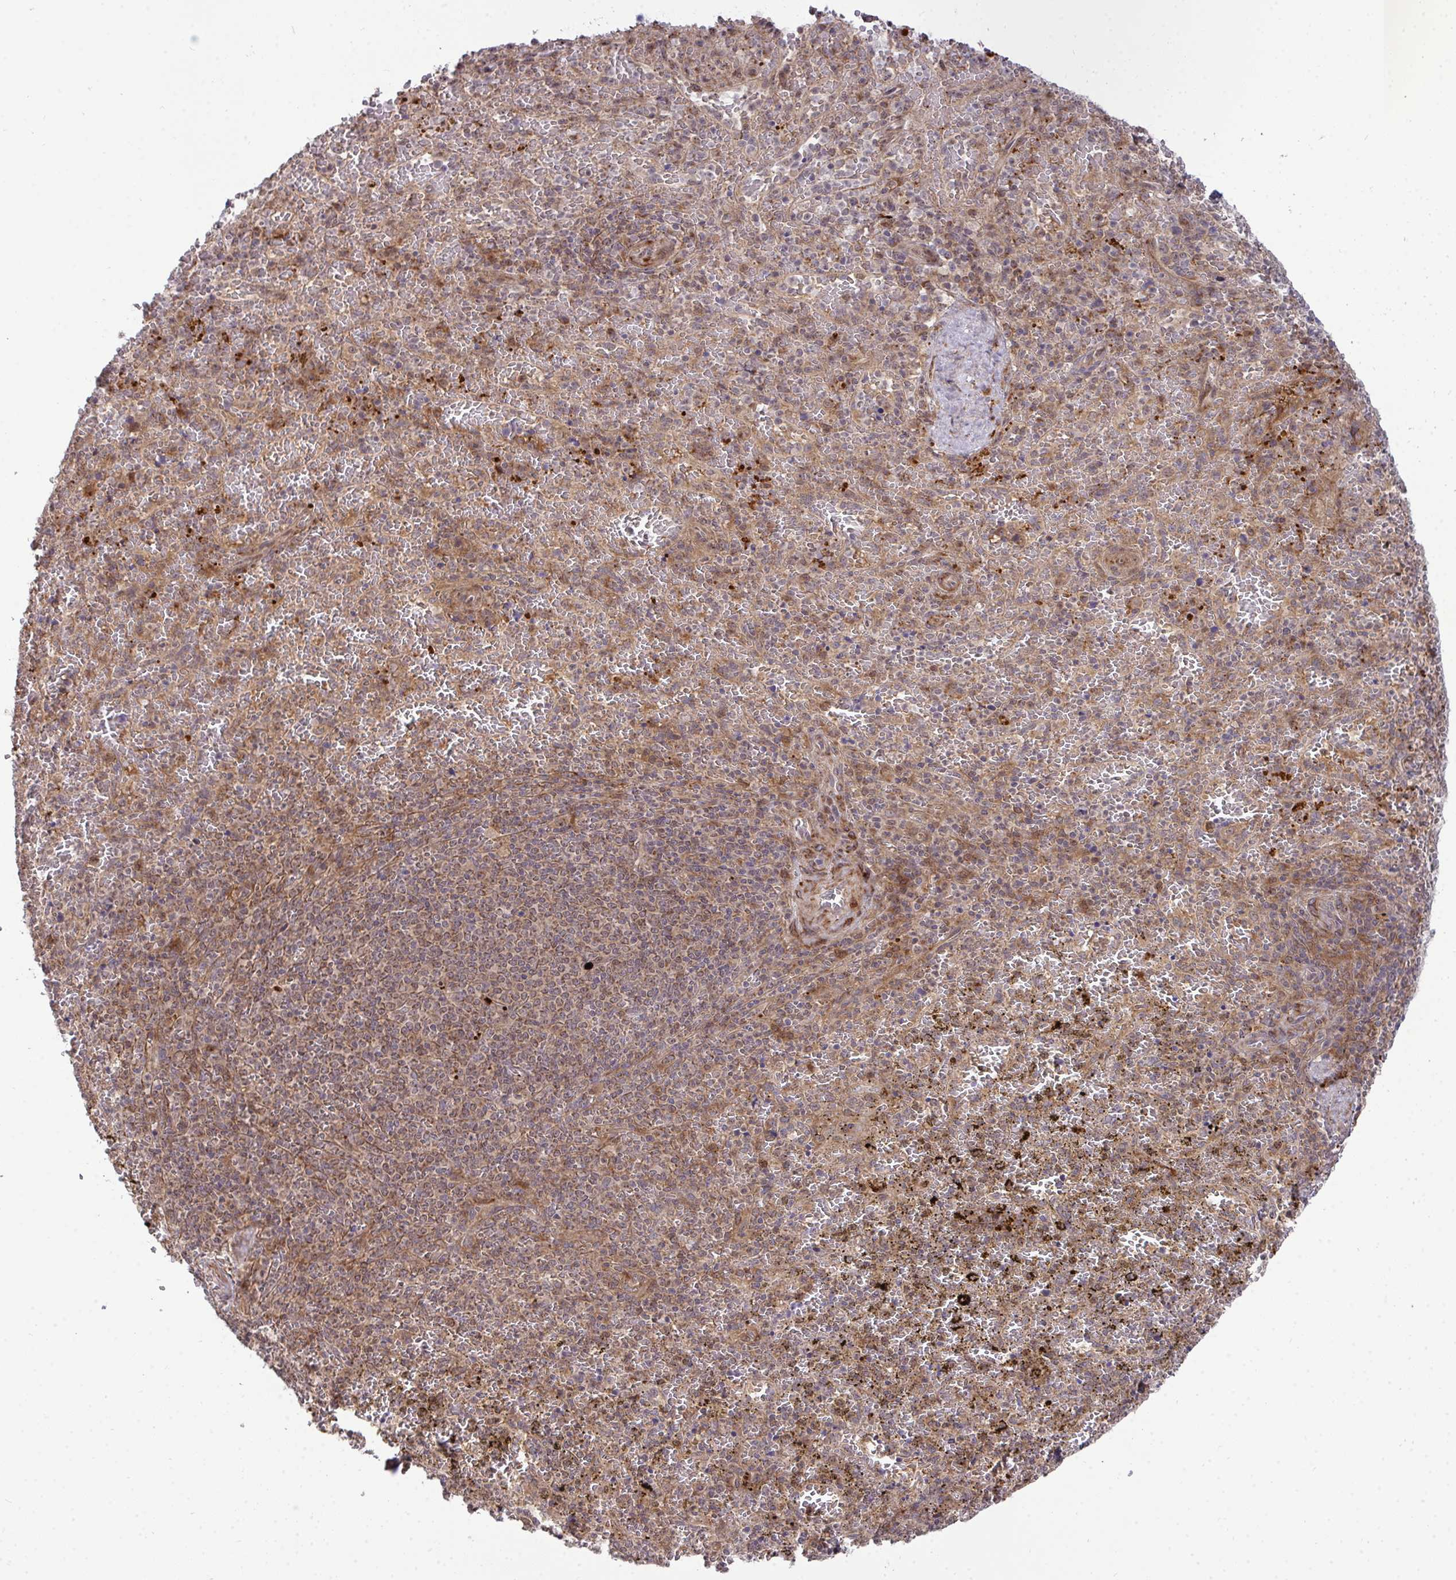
{"staining": {"intensity": "moderate", "quantity": "<25%", "location": "cytoplasmic/membranous"}, "tissue": "spleen", "cell_type": "Cells in red pulp", "image_type": "normal", "snomed": [{"axis": "morphology", "description": "Normal tissue, NOS"}, {"axis": "topography", "description": "Spleen"}], "caption": "This photomicrograph displays IHC staining of unremarkable human spleen, with low moderate cytoplasmic/membranous expression in about <25% of cells in red pulp.", "gene": "TRIM44", "patient": {"sex": "female", "age": 50}}